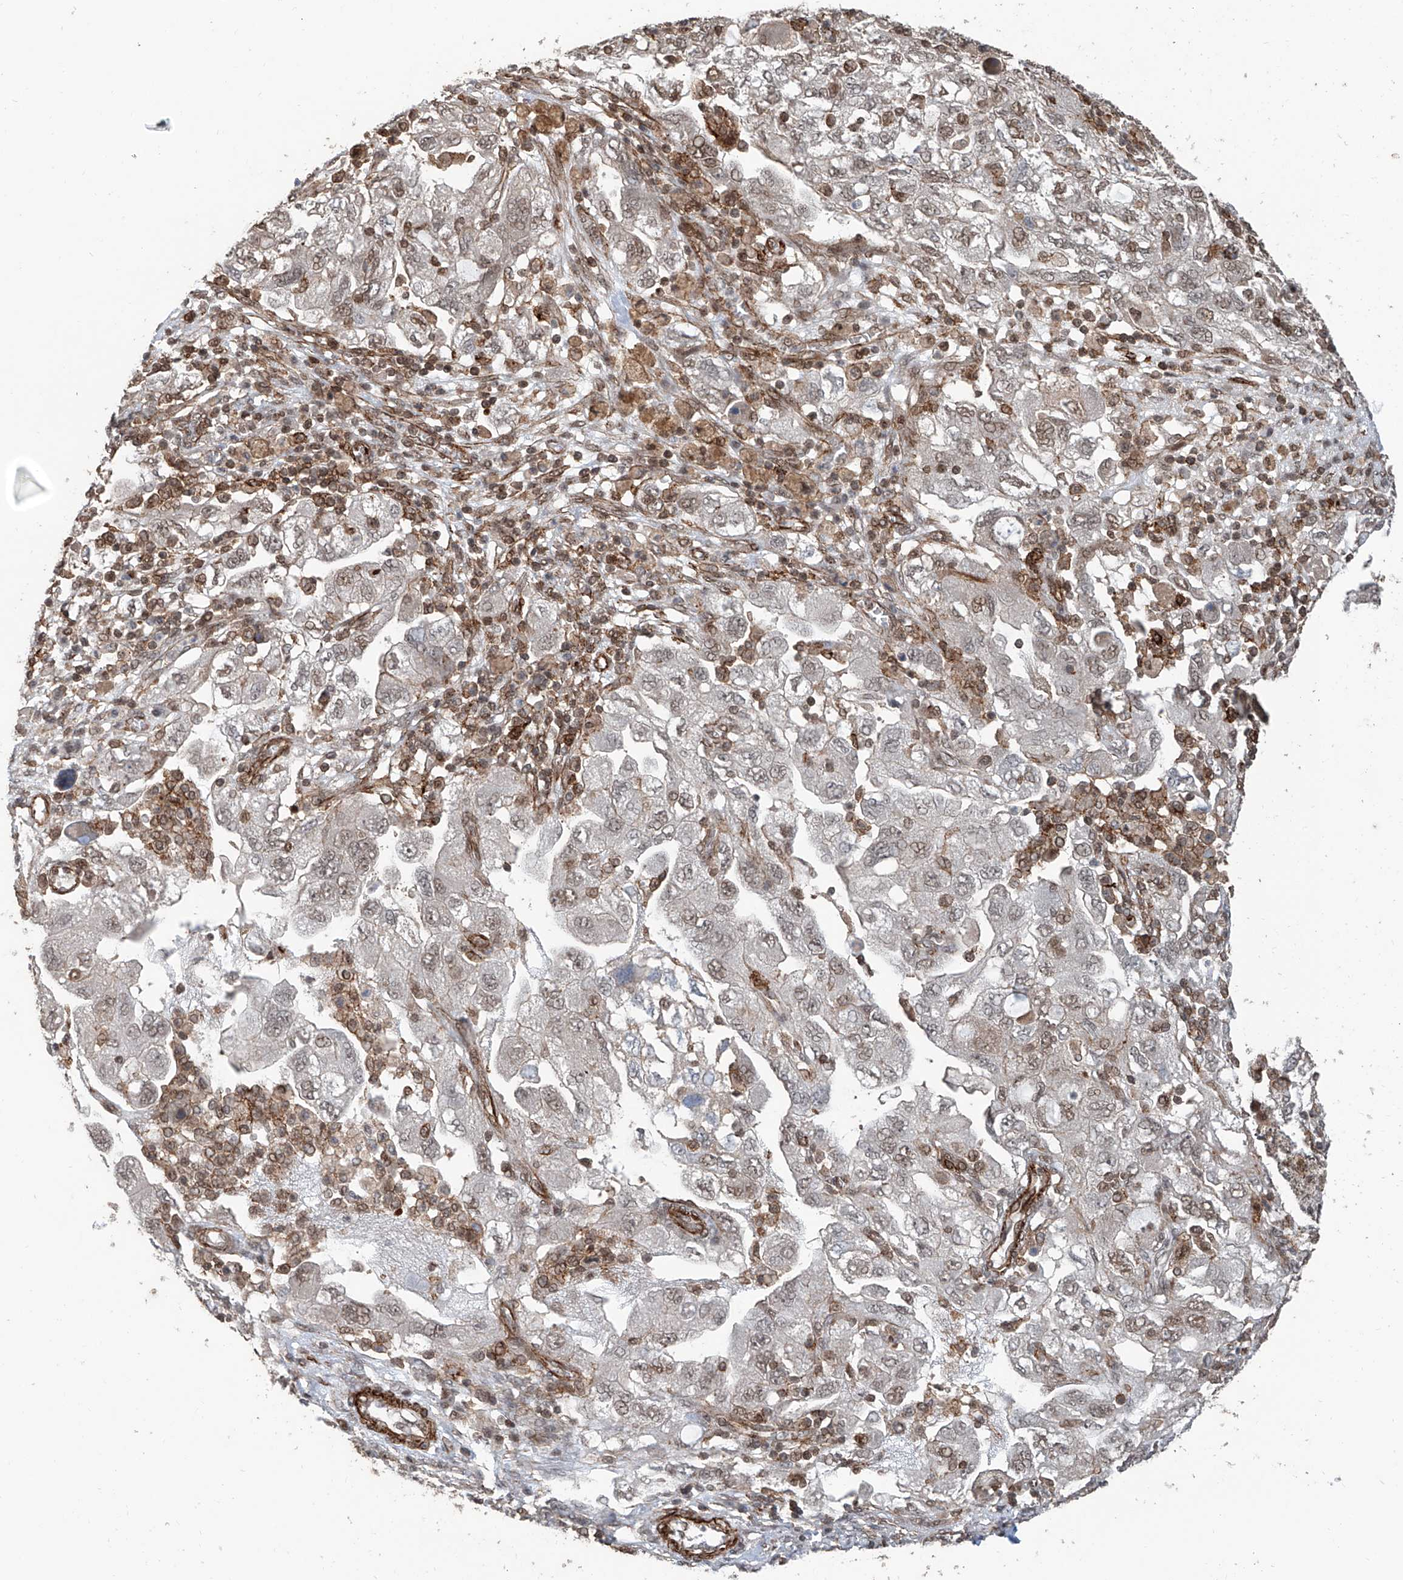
{"staining": {"intensity": "weak", "quantity": "25%-75%", "location": "nuclear"}, "tissue": "ovarian cancer", "cell_type": "Tumor cells", "image_type": "cancer", "snomed": [{"axis": "morphology", "description": "Carcinoma, NOS"}, {"axis": "morphology", "description": "Cystadenocarcinoma, serous, NOS"}, {"axis": "topography", "description": "Ovary"}], "caption": "A high-resolution histopathology image shows IHC staining of ovarian cancer, which demonstrates weak nuclear positivity in about 25%-75% of tumor cells.", "gene": "SDE2", "patient": {"sex": "female", "age": 69}}